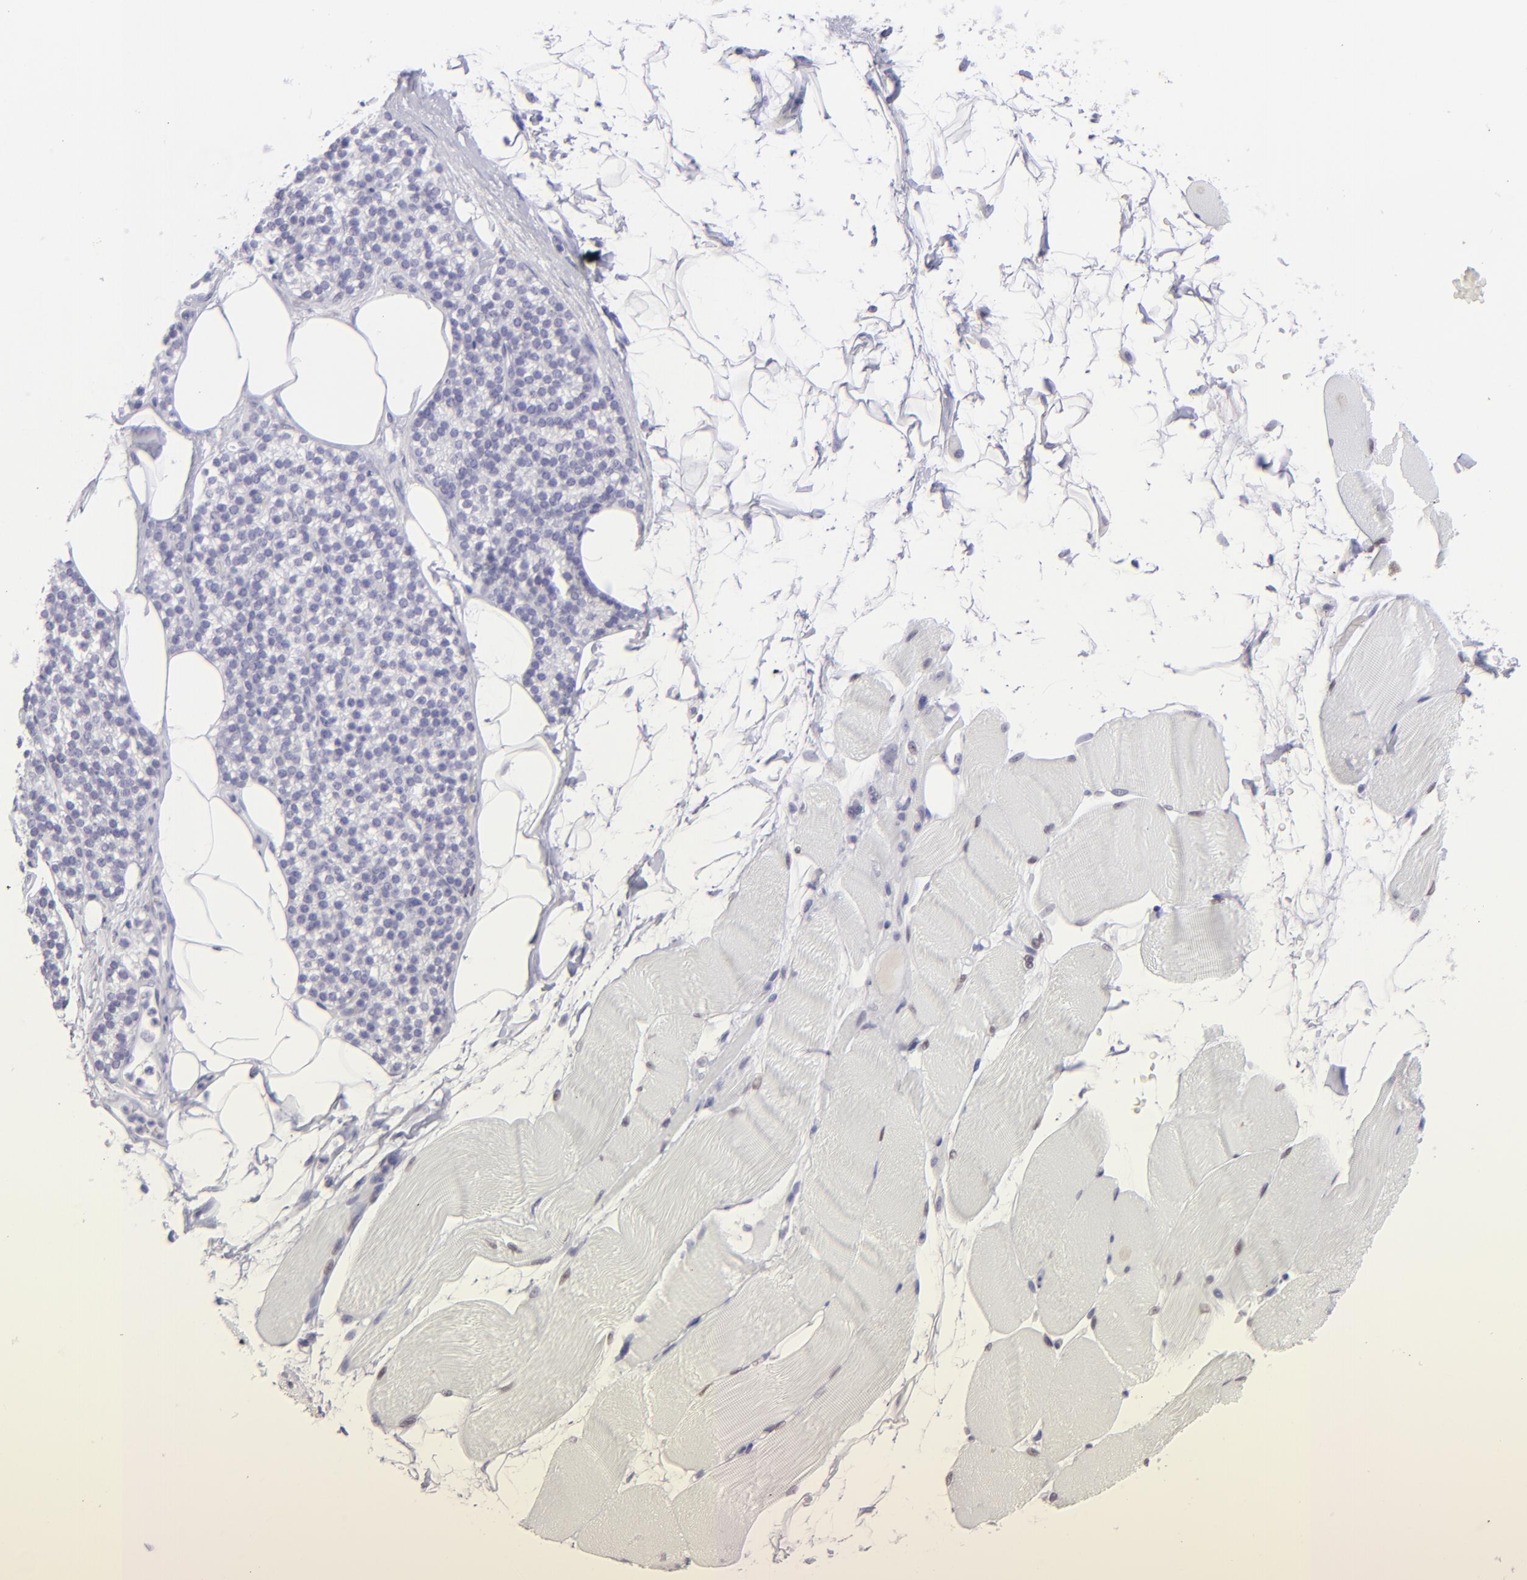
{"staining": {"intensity": "negative", "quantity": "none", "location": "none"}, "tissue": "skeletal muscle", "cell_type": "Myocytes", "image_type": "normal", "snomed": [{"axis": "morphology", "description": "Normal tissue, NOS"}, {"axis": "topography", "description": "Skeletal muscle"}, {"axis": "topography", "description": "Parathyroid gland"}], "caption": "Human skeletal muscle stained for a protein using immunohistochemistry (IHC) exhibits no expression in myocytes.", "gene": "MITF", "patient": {"sex": "female", "age": 37}}